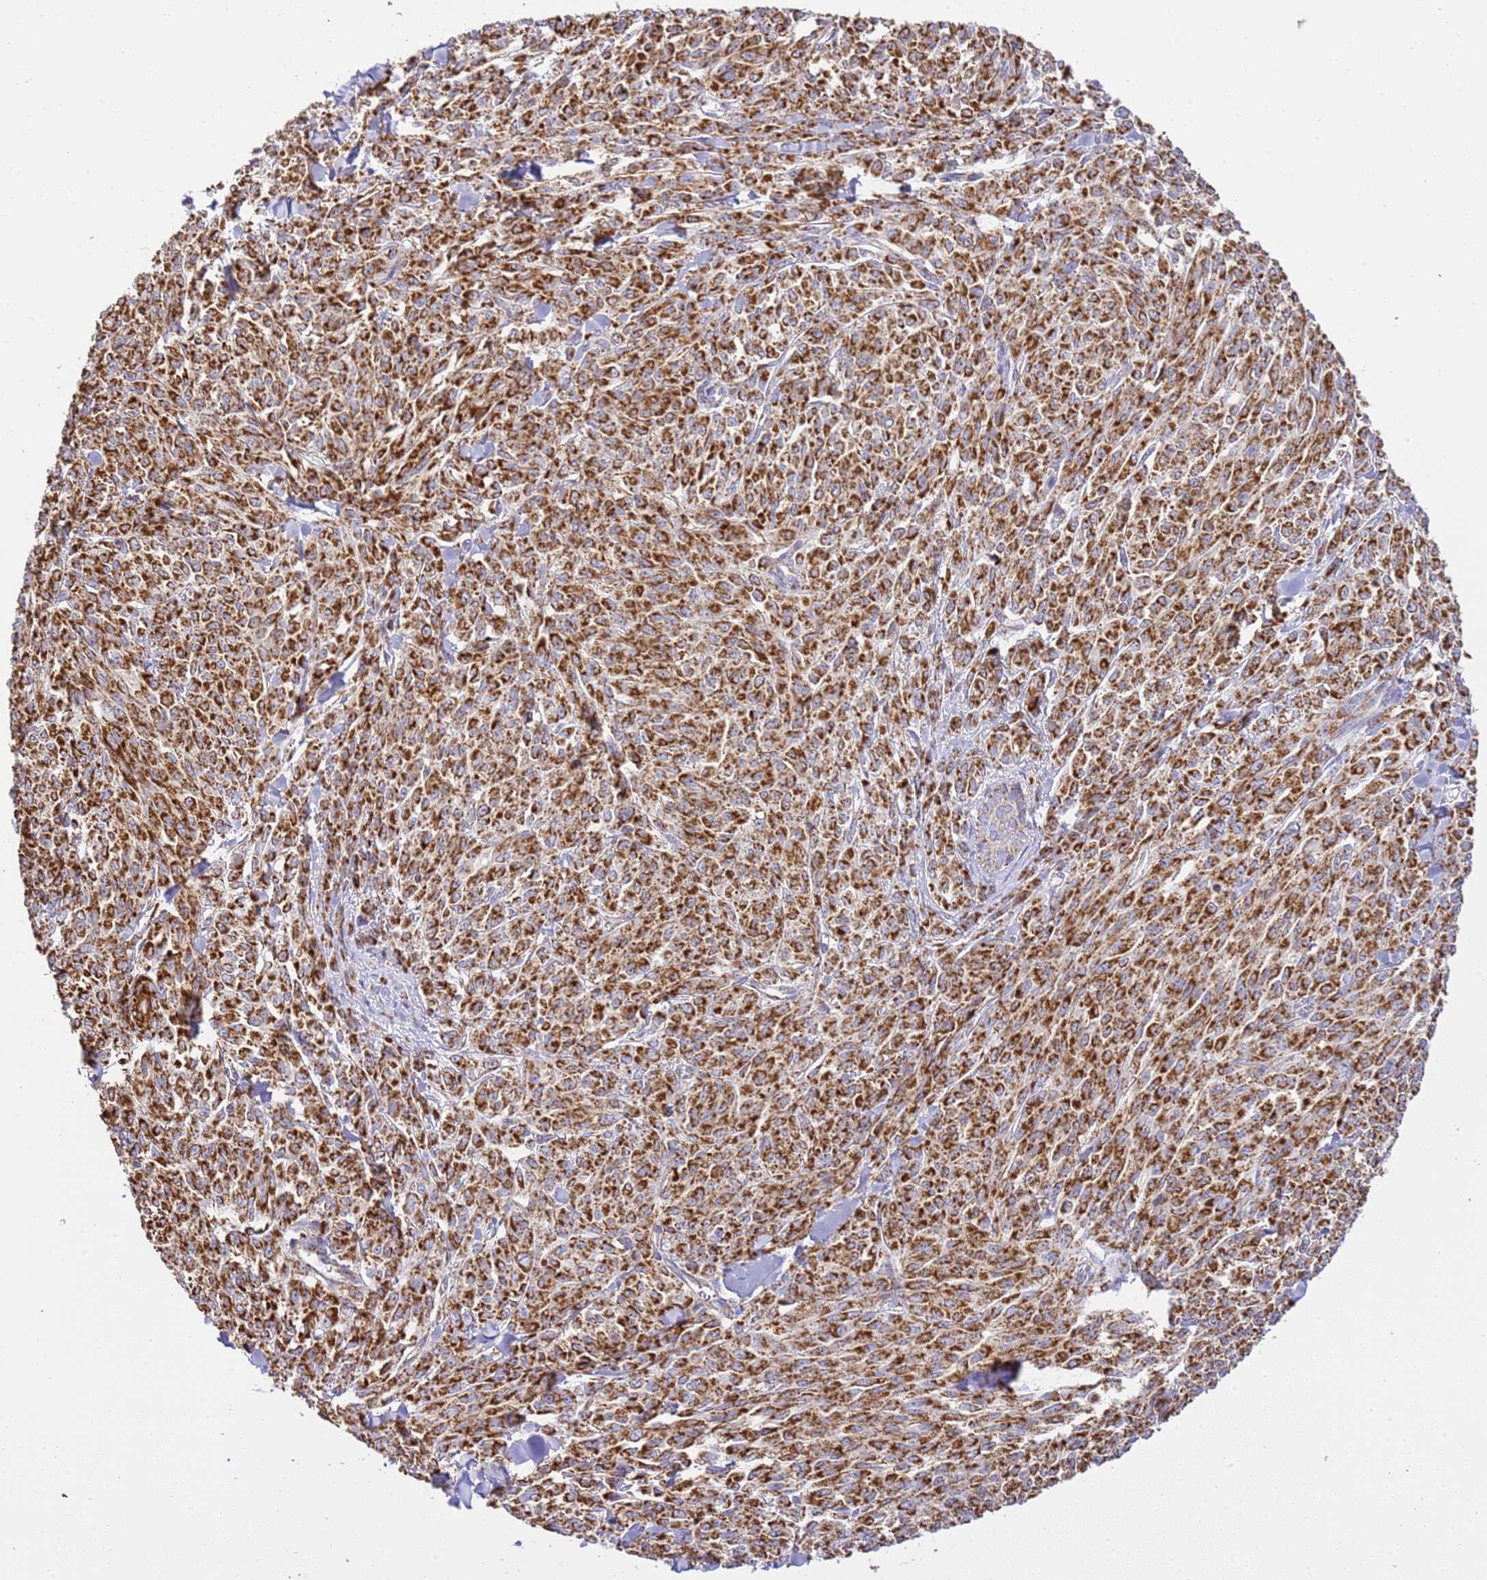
{"staining": {"intensity": "strong", "quantity": ">75%", "location": "cytoplasmic/membranous"}, "tissue": "melanoma", "cell_type": "Tumor cells", "image_type": "cancer", "snomed": [{"axis": "morphology", "description": "Malignant melanoma, NOS"}, {"axis": "topography", "description": "Skin"}], "caption": "Immunohistochemistry staining of melanoma, which displays high levels of strong cytoplasmic/membranous staining in about >75% of tumor cells indicating strong cytoplasmic/membranous protein staining. The staining was performed using DAB (3,3'-diaminobenzidine) (brown) for protein detection and nuclei were counterstained in hematoxylin (blue).", "gene": "ZBTB39", "patient": {"sex": "female", "age": 52}}